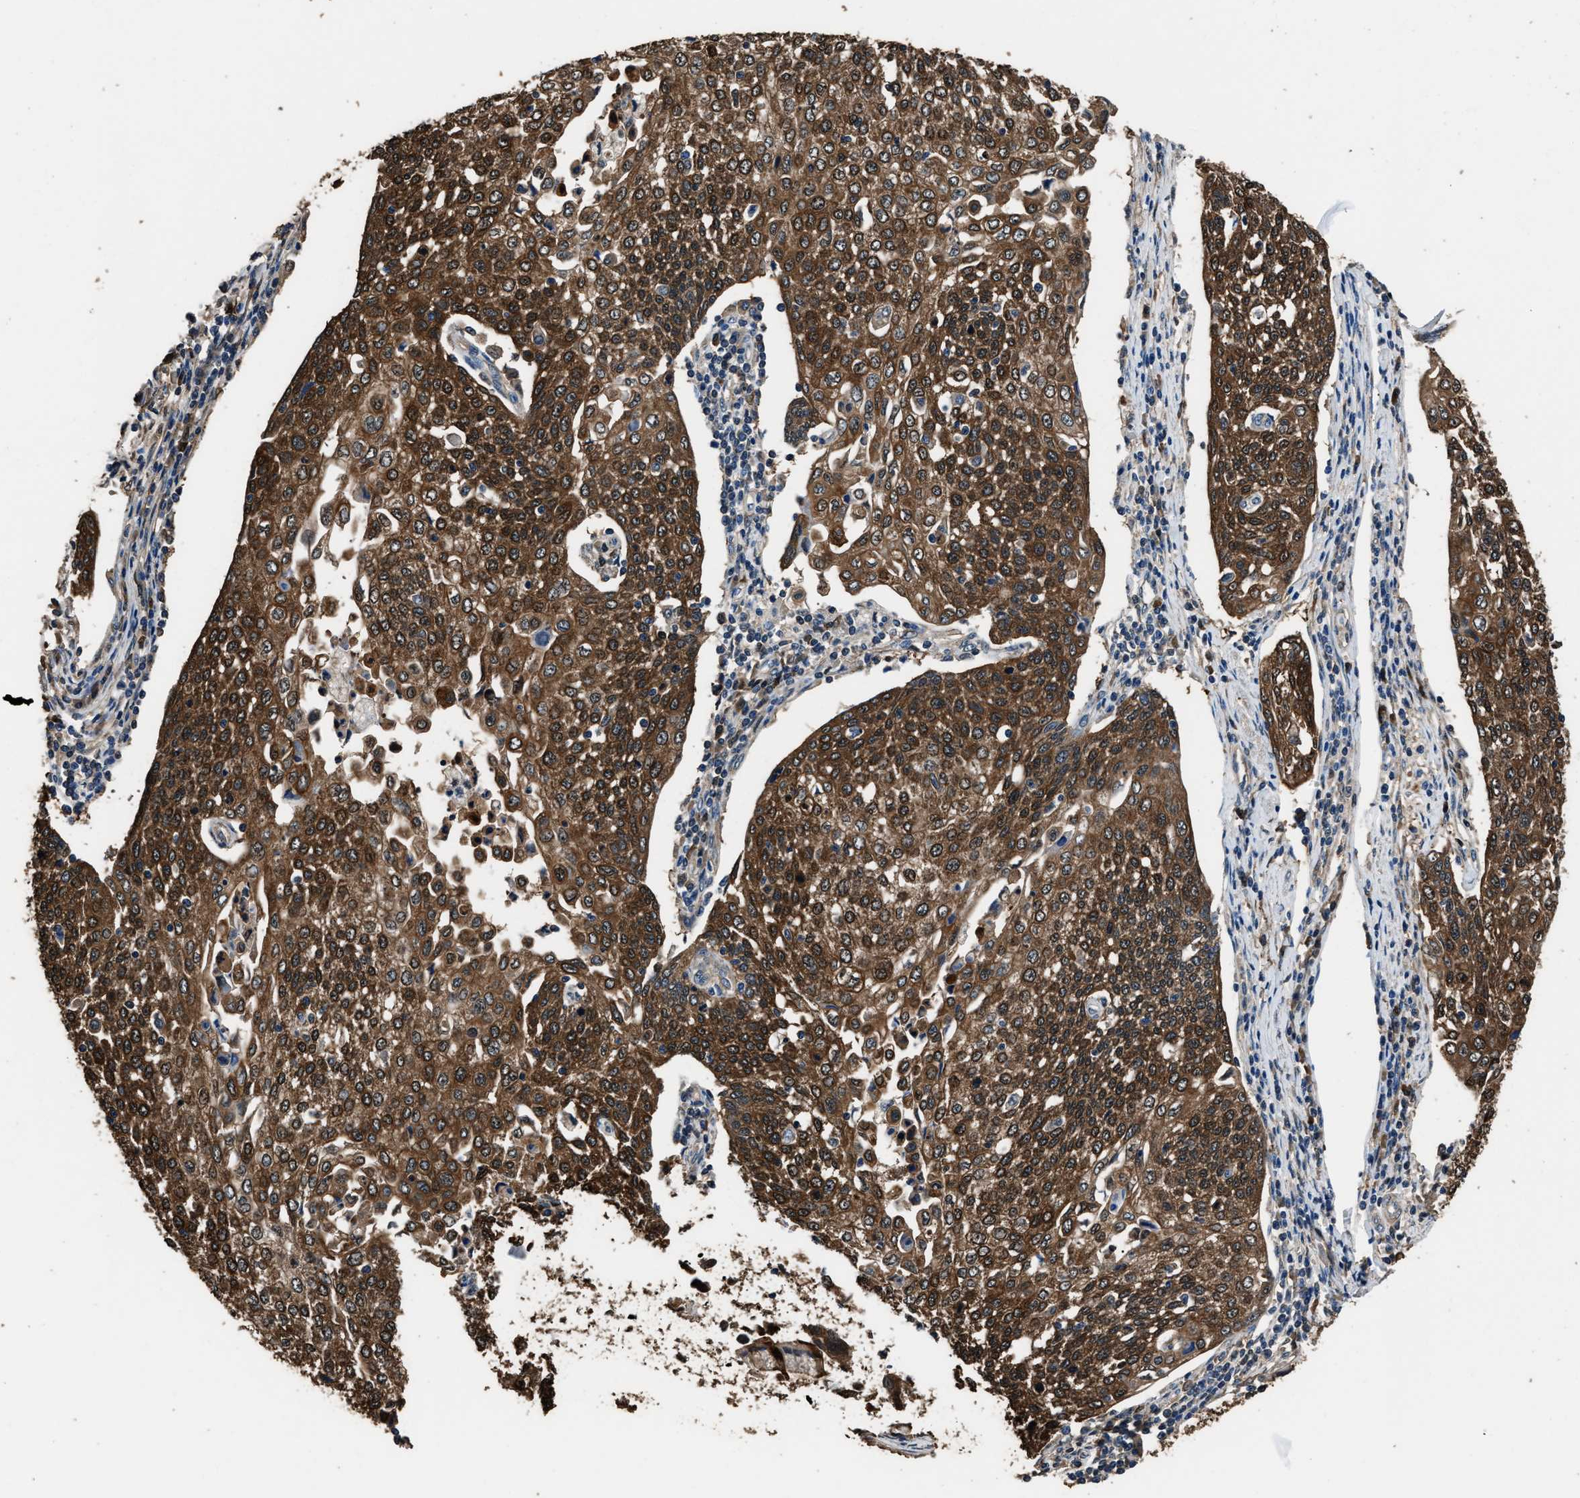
{"staining": {"intensity": "strong", "quantity": ">75%", "location": "cytoplasmic/membranous"}, "tissue": "cervical cancer", "cell_type": "Tumor cells", "image_type": "cancer", "snomed": [{"axis": "morphology", "description": "Squamous cell carcinoma, NOS"}, {"axis": "topography", "description": "Cervix"}], "caption": "IHC staining of cervical squamous cell carcinoma, which demonstrates high levels of strong cytoplasmic/membranous expression in approximately >75% of tumor cells indicating strong cytoplasmic/membranous protein staining. The staining was performed using DAB (3,3'-diaminobenzidine) (brown) for protein detection and nuclei were counterstained in hematoxylin (blue).", "gene": "GSTP1", "patient": {"sex": "female", "age": 34}}